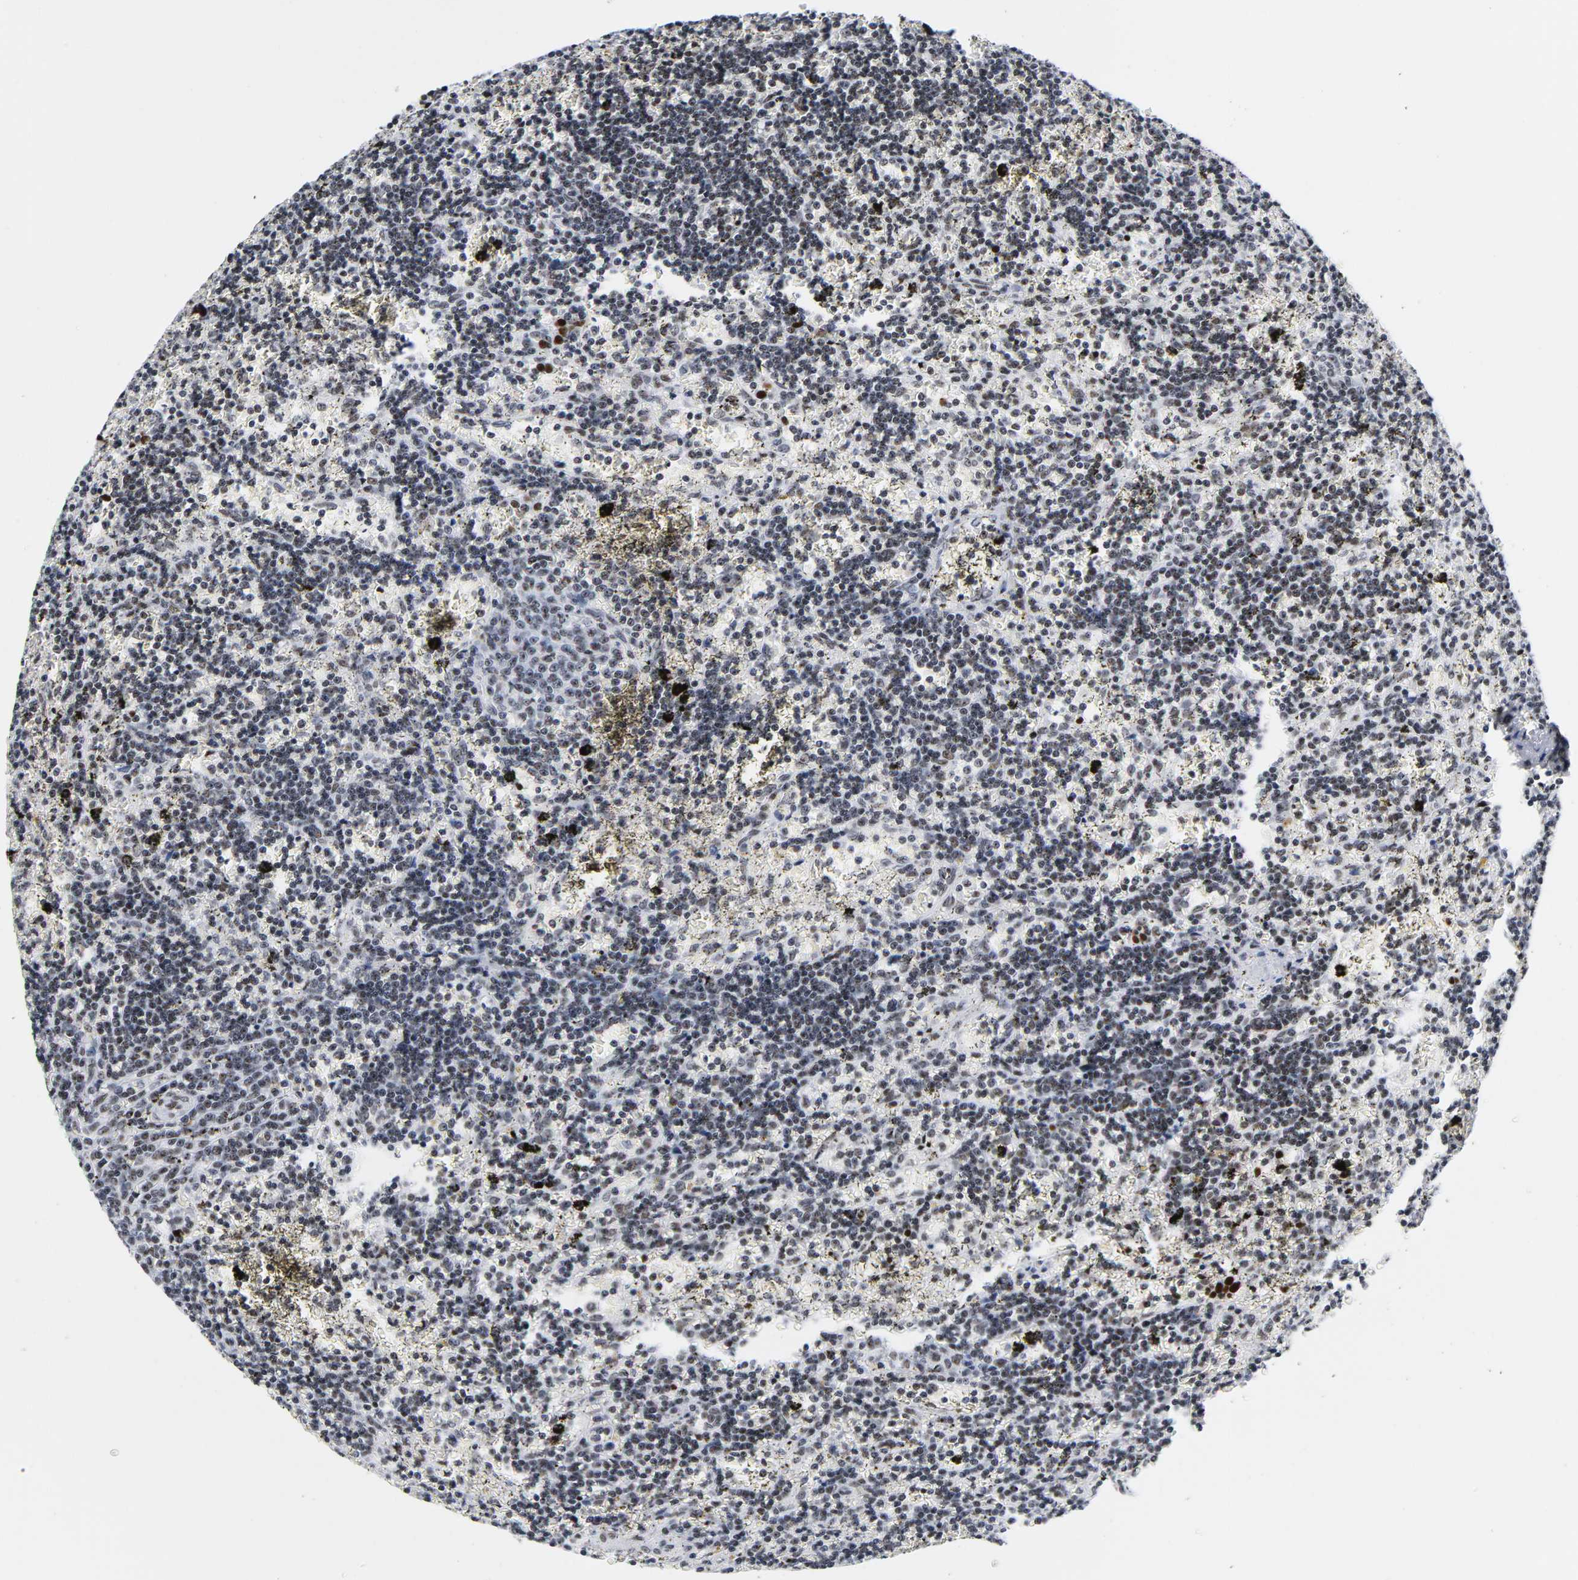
{"staining": {"intensity": "moderate", "quantity": "25%-75%", "location": "nuclear"}, "tissue": "lymphoma", "cell_type": "Tumor cells", "image_type": "cancer", "snomed": [{"axis": "morphology", "description": "Malignant lymphoma, non-Hodgkin's type, Low grade"}, {"axis": "topography", "description": "Spleen"}], "caption": "Protein expression analysis of human lymphoma reveals moderate nuclear expression in approximately 25%-75% of tumor cells.", "gene": "UBTF", "patient": {"sex": "male", "age": 60}}